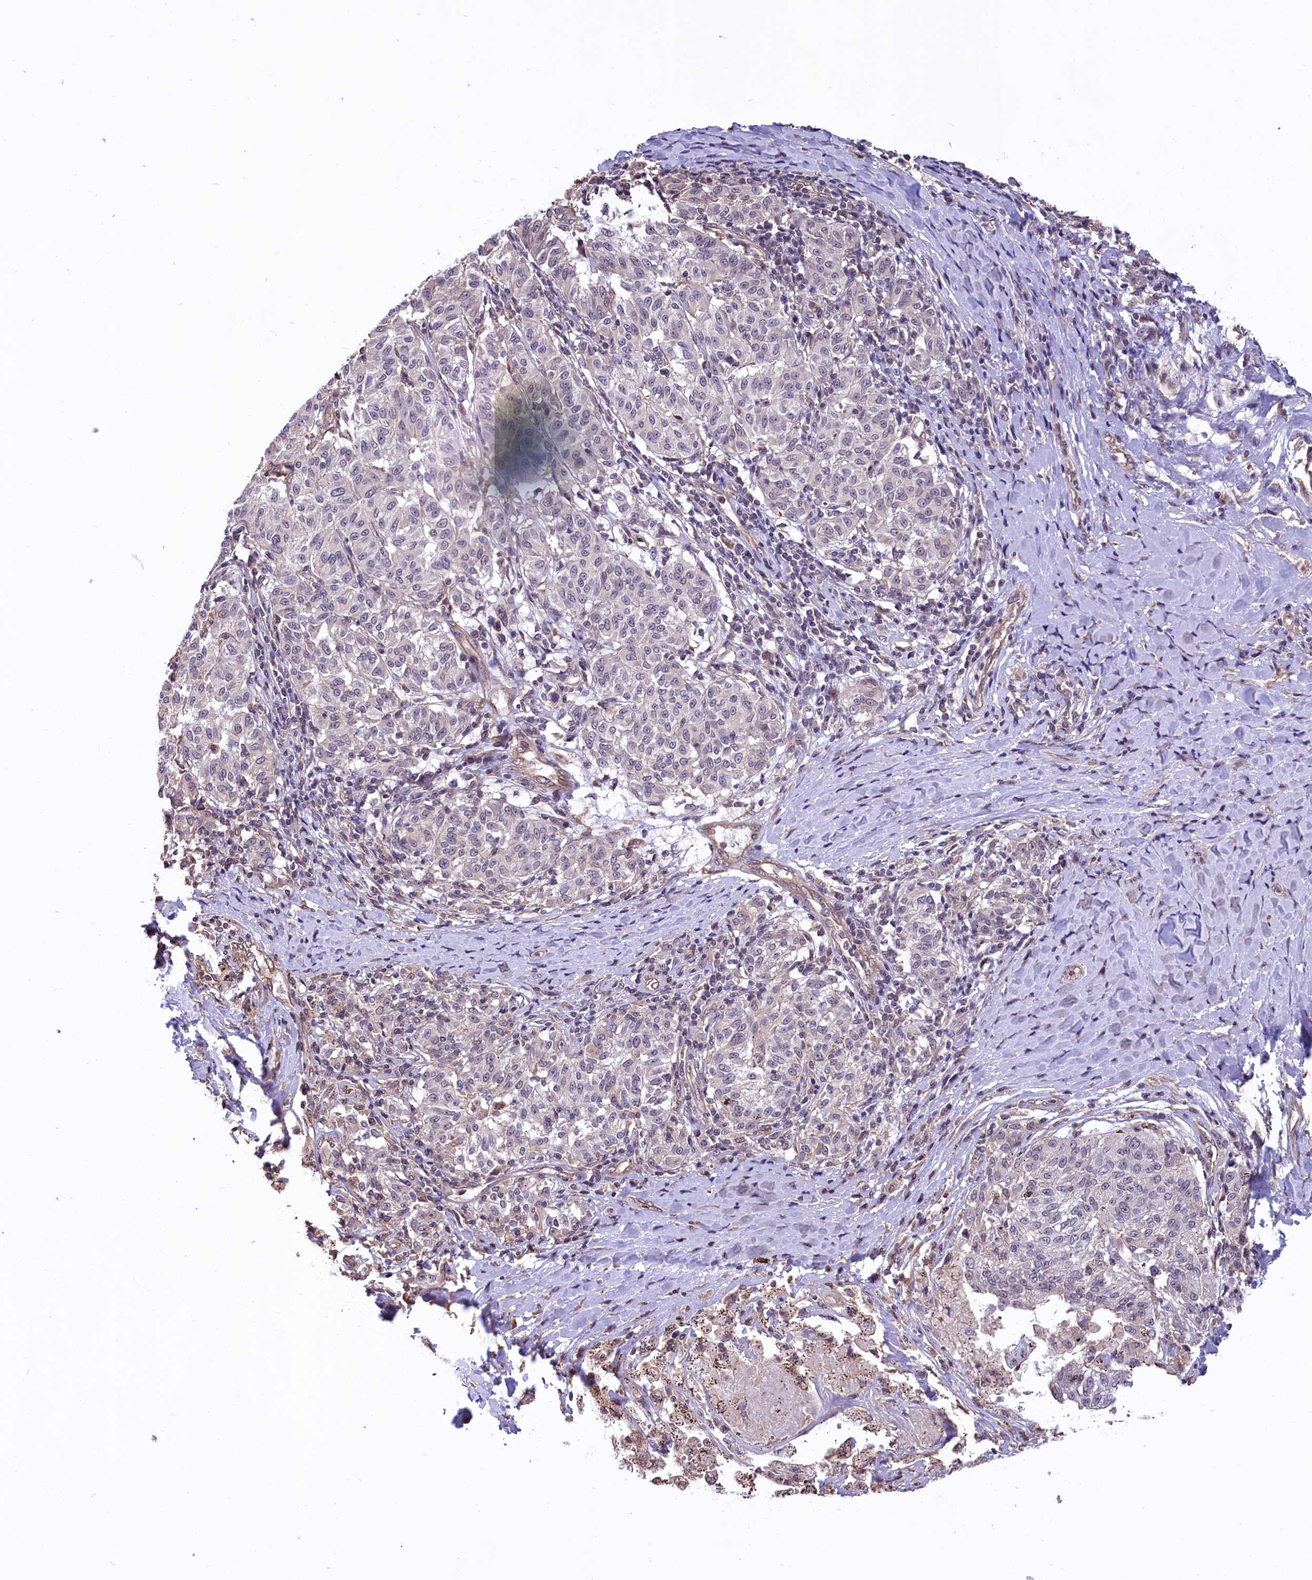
{"staining": {"intensity": "negative", "quantity": "none", "location": "none"}, "tissue": "melanoma", "cell_type": "Tumor cells", "image_type": "cancer", "snomed": [{"axis": "morphology", "description": "Malignant melanoma, NOS"}, {"axis": "topography", "description": "Skin"}], "caption": "Immunohistochemical staining of human melanoma reveals no significant staining in tumor cells.", "gene": "ZC3H4", "patient": {"sex": "female", "age": 72}}